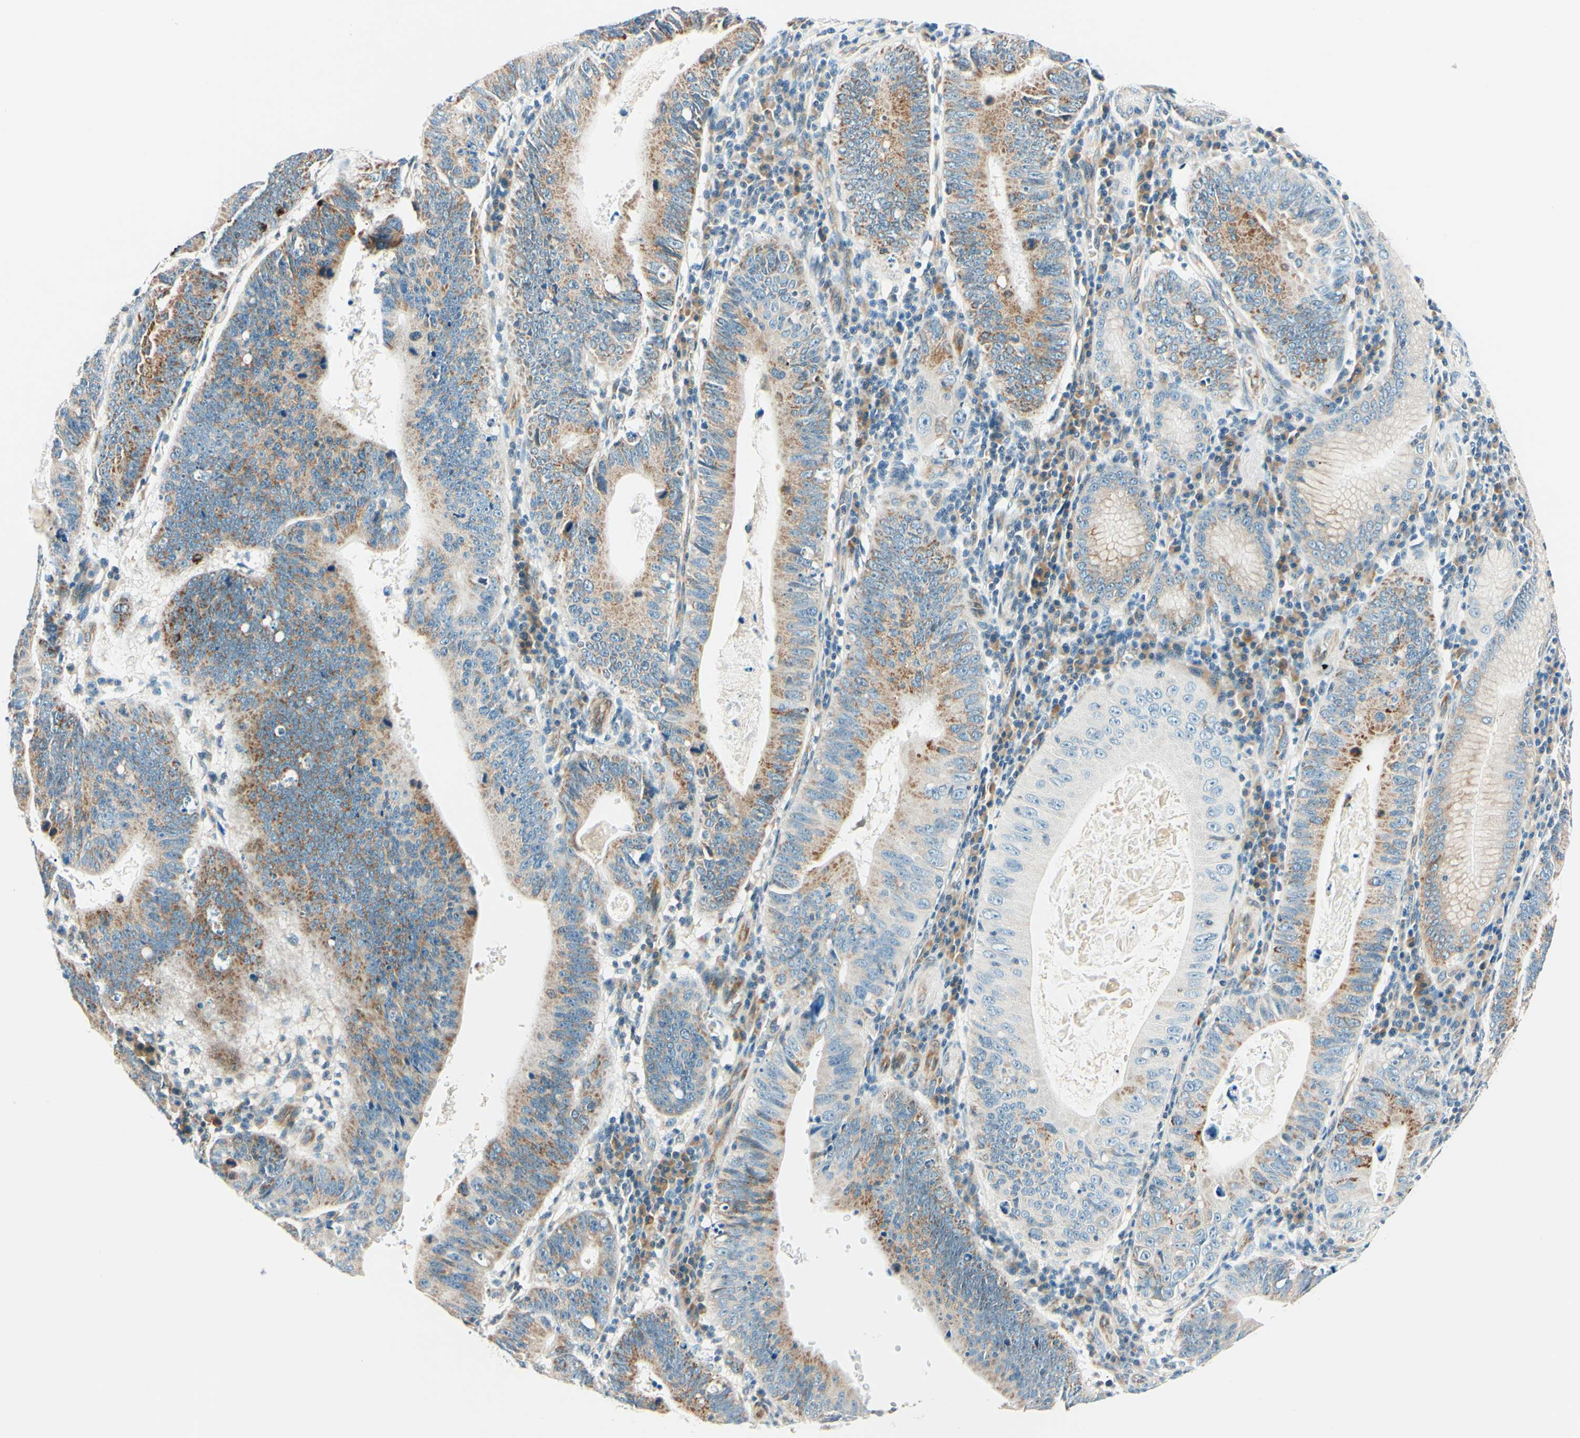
{"staining": {"intensity": "moderate", "quantity": "25%-75%", "location": "cytoplasmic/membranous"}, "tissue": "stomach cancer", "cell_type": "Tumor cells", "image_type": "cancer", "snomed": [{"axis": "morphology", "description": "Adenocarcinoma, NOS"}, {"axis": "topography", "description": "Stomach"}], "caption": "Immunohistochemical staining of human stomach cancer shows moderate cytoplasmic/membranous protein expression in about 25%-75% of tumor cells.", "gene": "TAOK2", "patient": {"sex": "male", "age": 59}}